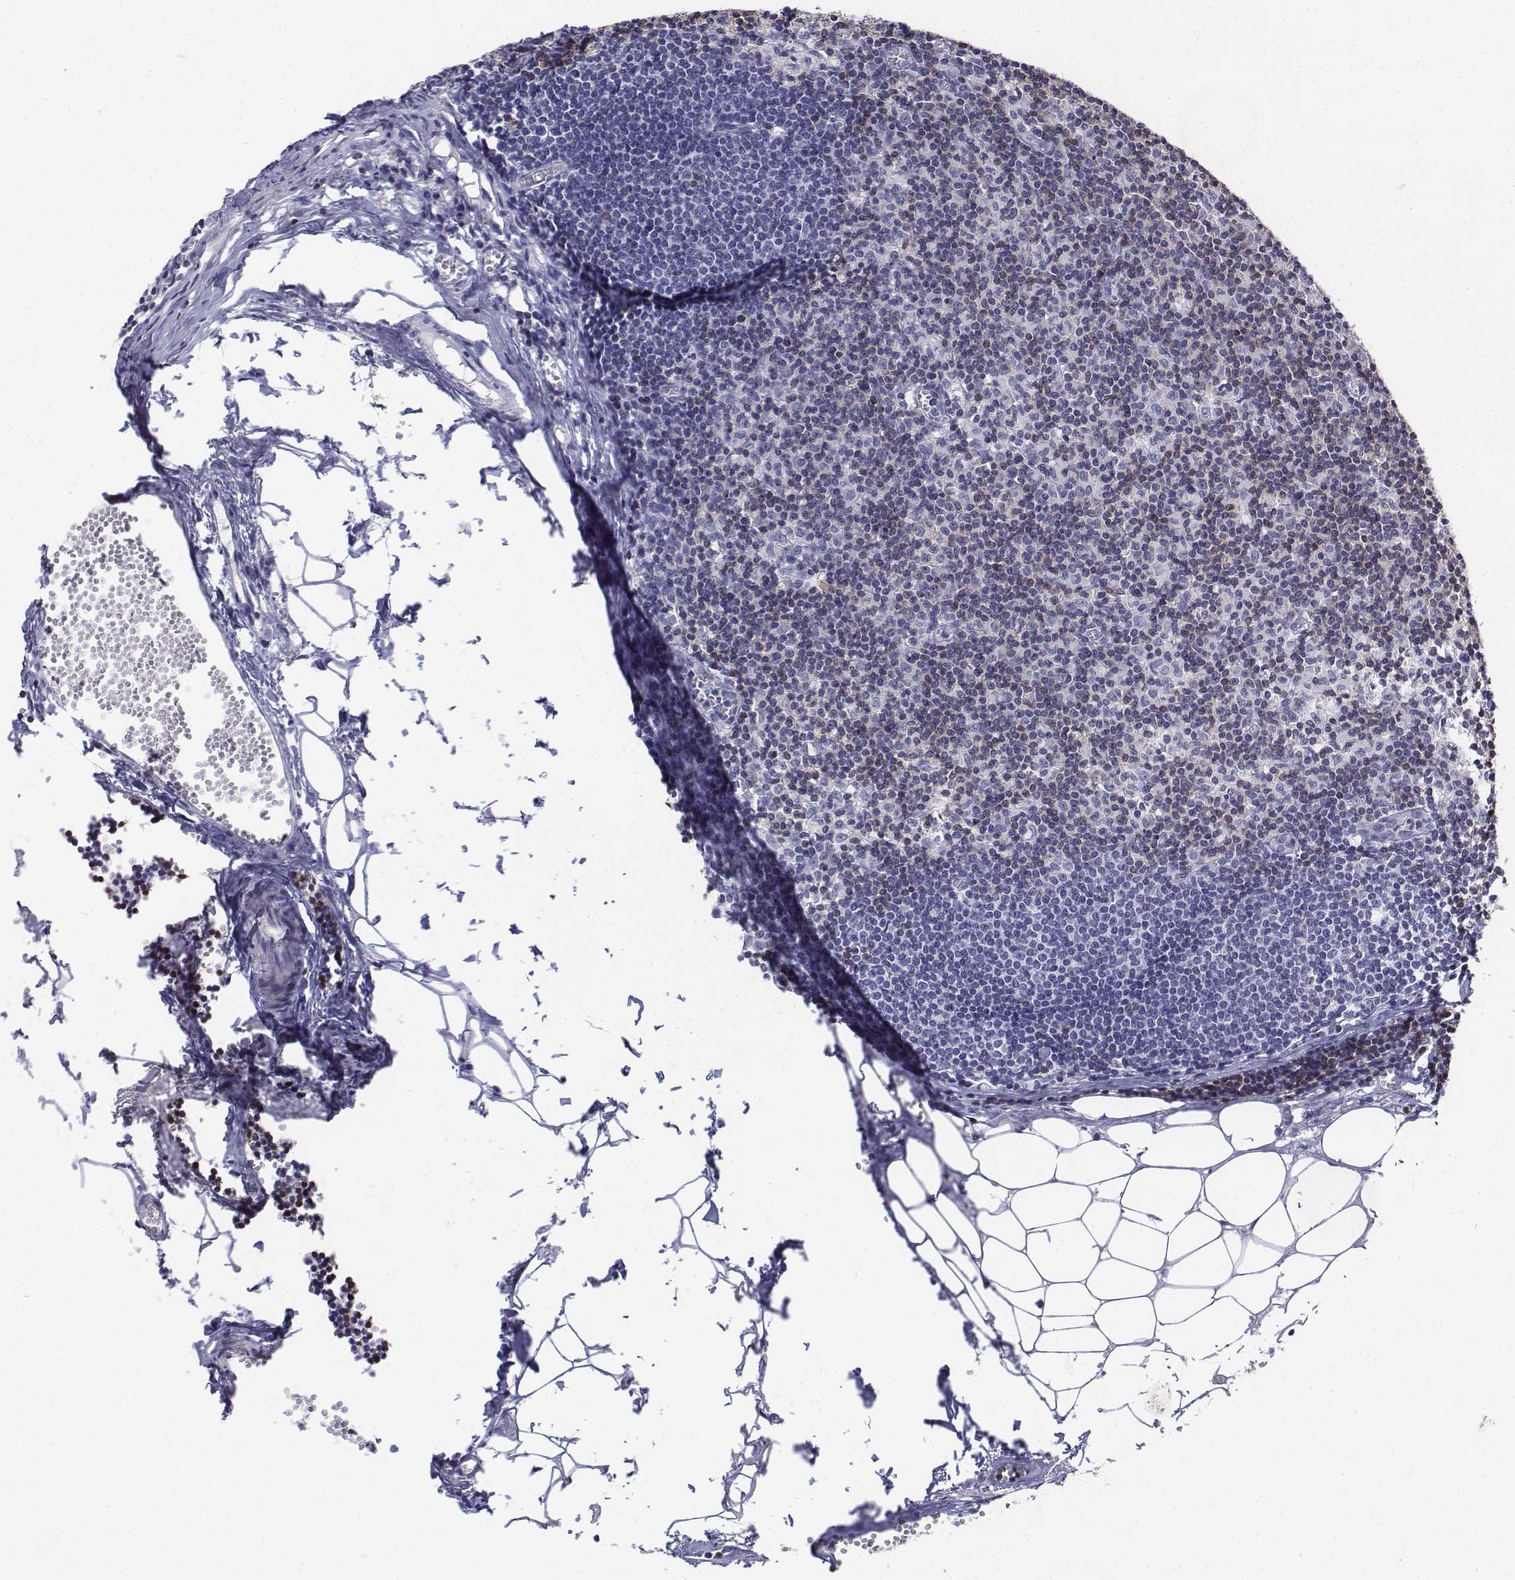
{"staining": {"intensity": "moderate", "quantity": "<25%", "location": "cytoplasmic/membranous"}, "tissue": "lymph node", "cell_type": "Germinal center cells", "image_type": "normal", "snomed": [{"axis": "morphology", "description": "Normal tissue, NOS"}, {"axis": "topography", "description": "Lymph node"}], "caption": "A brown stain shows moderate cytoplasmic/membranous expression of a protein in germinal center cells of unremarkable human lymph node.", "gene": "CD3E", "patient": {"sex": "female", "age": 52}}